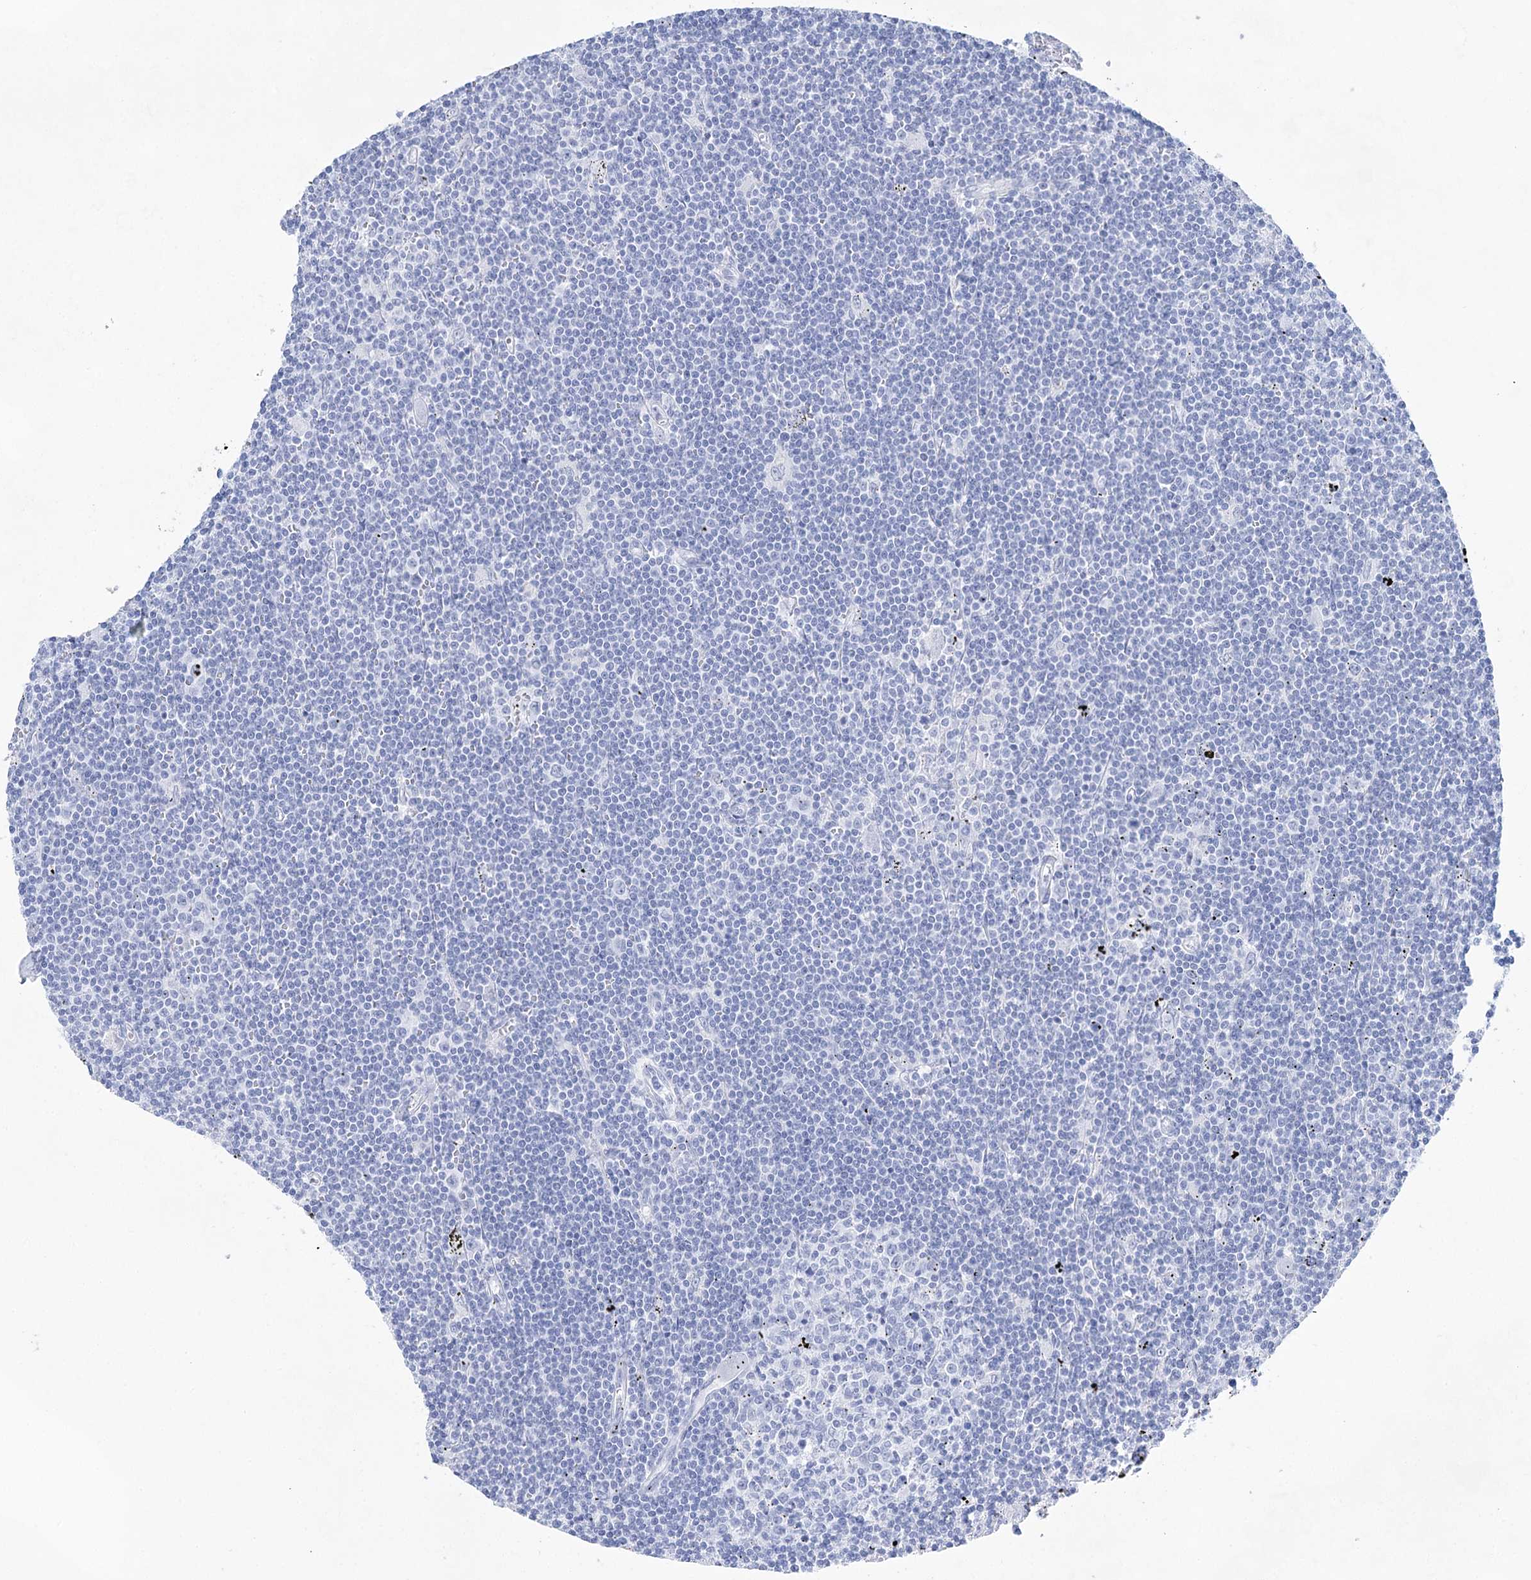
{"staining": {"intensity": "negative", "quantity": "none", "location": "none"}, "tissue": "lymphoma", "cell_type": "Tumor cells", "image_type": "cancer", "snomed": [{"axis": "morphology", "description": "Malignant lymphoma, non-Hodgkin's type, Low grade"}, {"axis": "topography", "description": "Spleen"}], "caption": "A high-resolution histopathology image shows IHC staining of malignant lymphoma, non-Hodgkin's type (low-grade), which displays no significant expression in tumor cells.", "gene": "LALBA", "patient": {"sex": "male", "age": 76}}